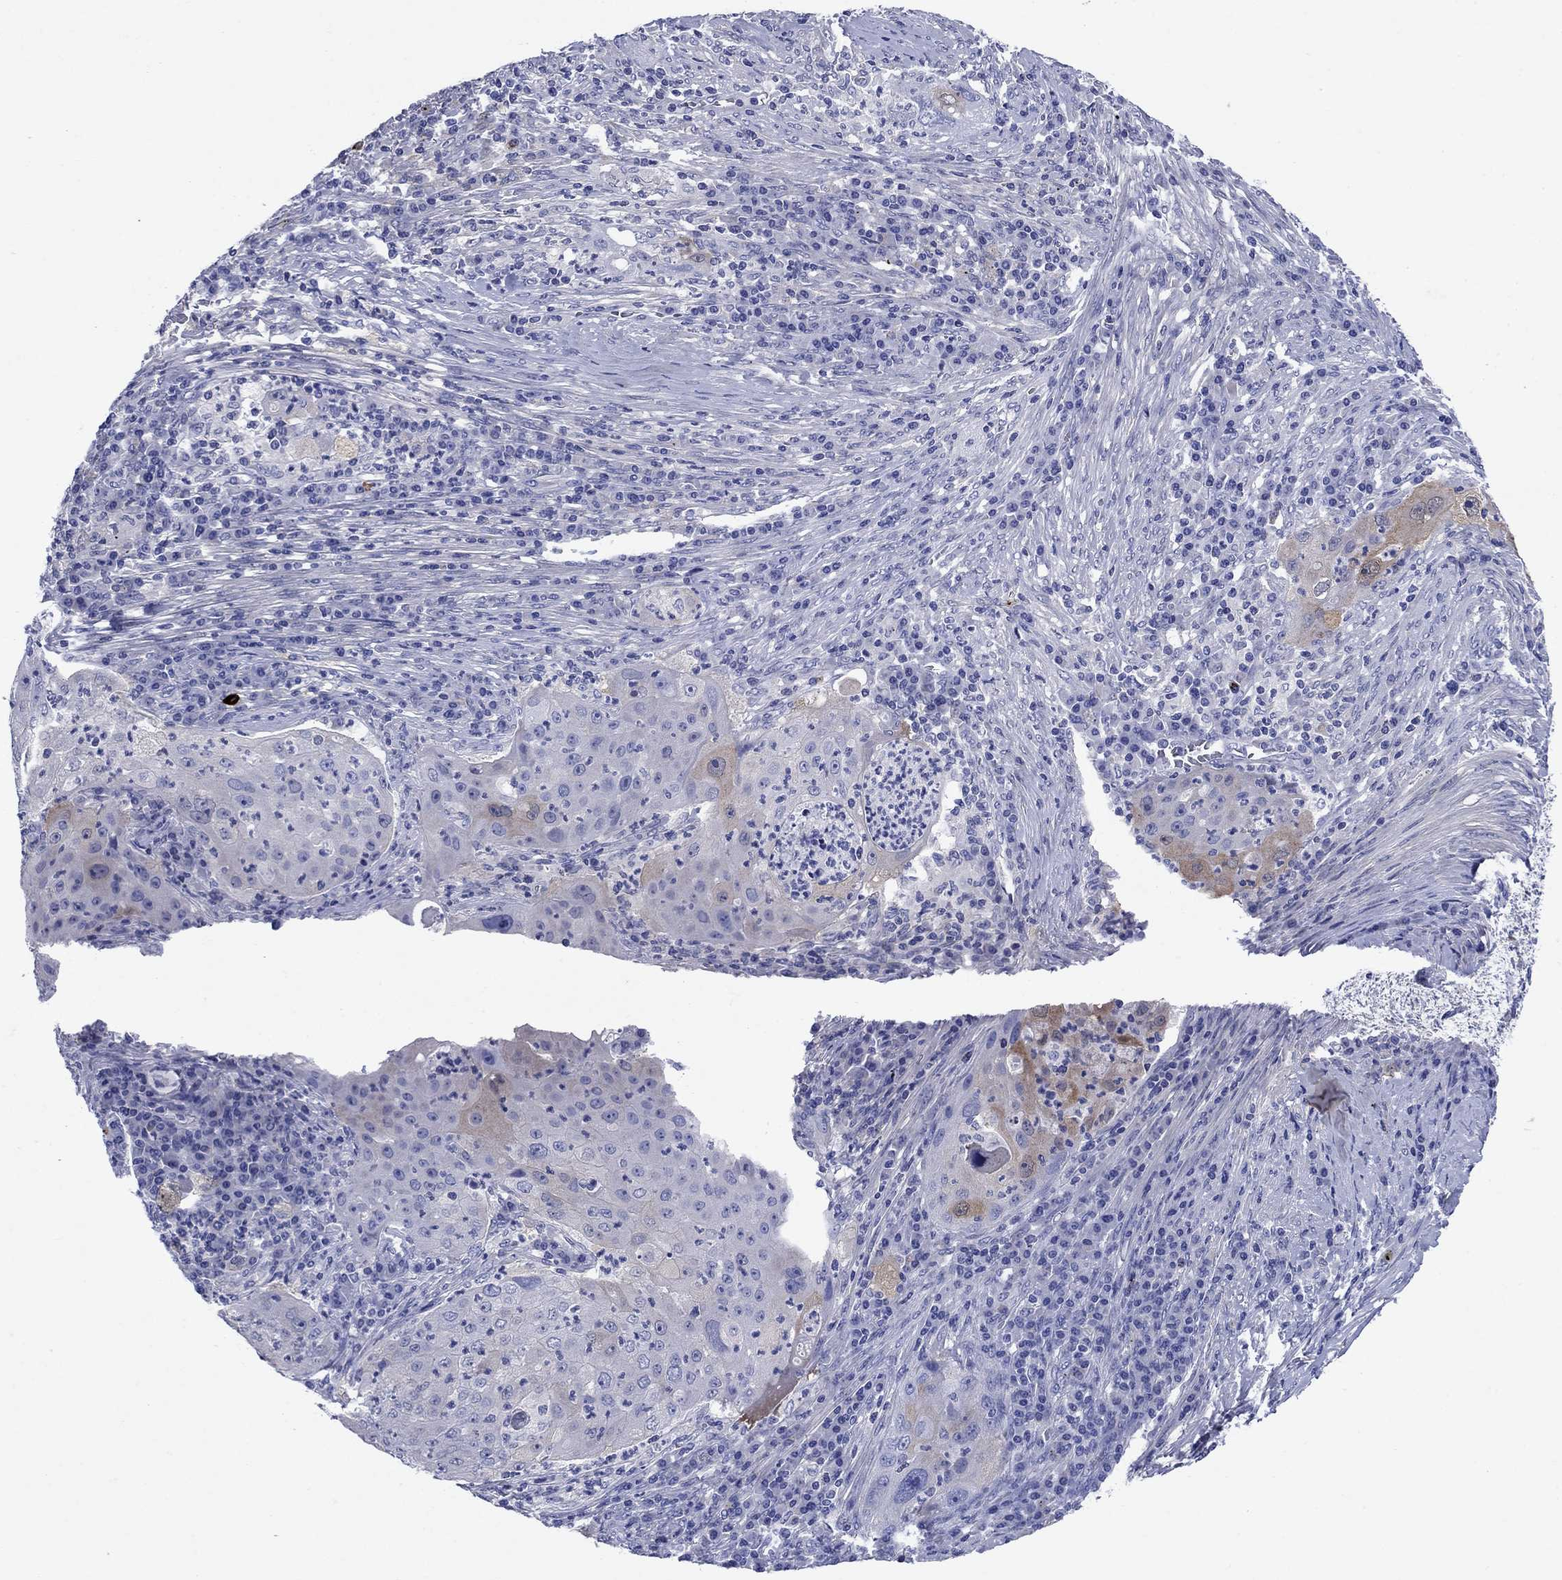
{"staining": {"intensity": "weak", "quantity": "<25%", "location": "cytoplasmic/membranous"}, "tissue": "lung cancer", "cell_type": "Tumor cells", "image_type": "cancer", "snomed": [{"axis": "morphology", "description": "Squamous cell carcinoma, NOS"}, {"axis": "topography", "description": "Lung"}], "caption": "An IHC histopathology image of lung cancer is shown. There is no staining in tumor cells of lung cancer.", "gene": "SULT2B1", "patient": {"sex": "female", "age": 59}}